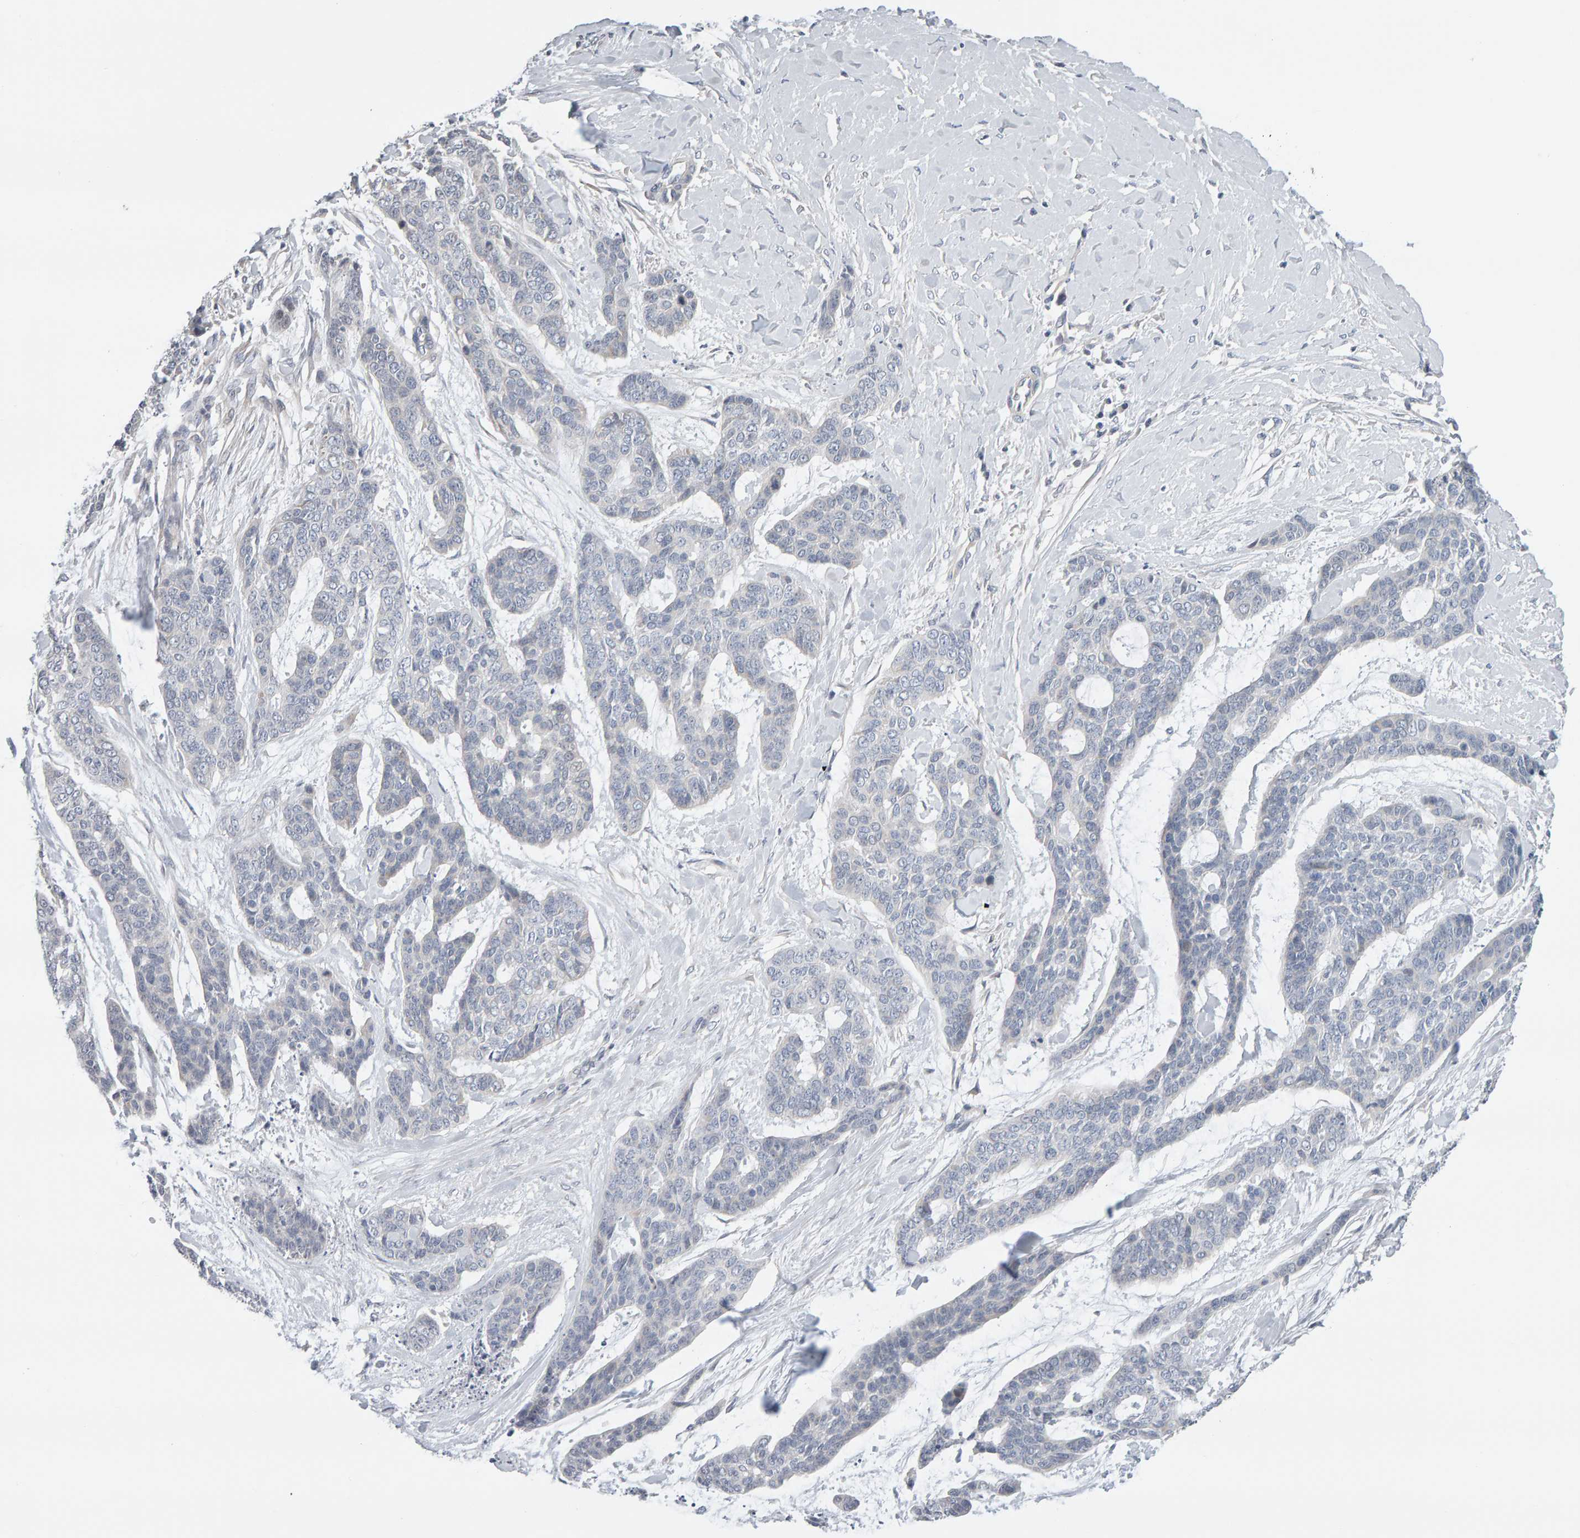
{"staining": {"intensity": "negative", "quantity": "none", "location": "none"}, "tissue": "skin cancer", "cell_type": "Tumor cells", "image_type": "cancer", "snomed": [{"axis": "morphology", "description": "Basal cell carcinoma"}, {"axis": "topography", "description": "Skin"}], "caption": "Immunohistochemistry (IHC) micrograph of neoplastic tissue: skin cancer stained with DAB (3,3'-diaminobenzidine) shows no significant protein expression in tumor cells.", "gene": "GFUS", "patient": {"sex": "female", "age": 64}}